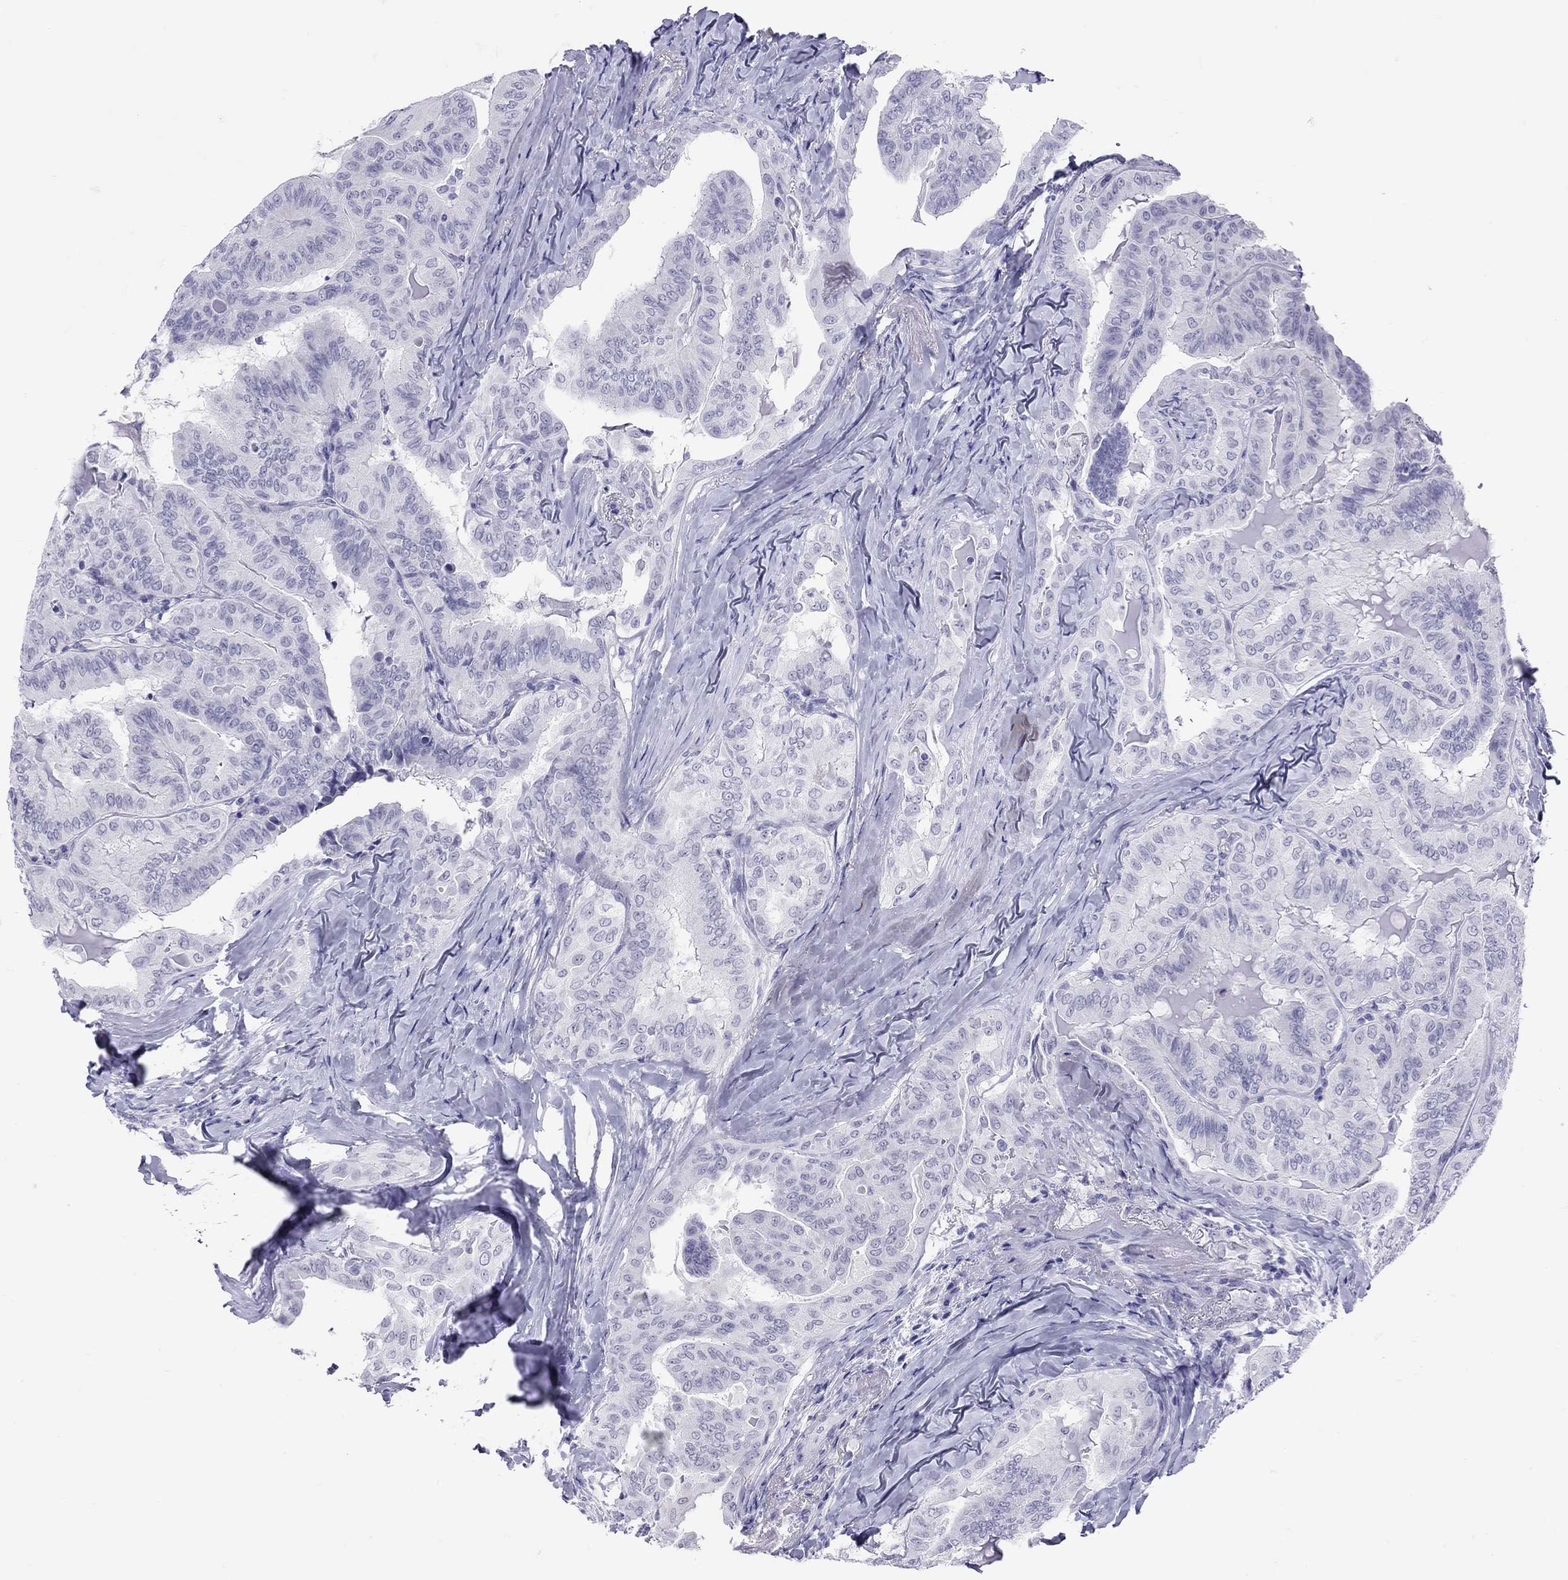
{"staining": {"intensity": "negative", "quantity": "none", "location": "none"}, "tissue": "thyroid cancer", "cell_type": "Tumor cells", "image_type": "cancer", "snomed": [{"axis": "morphology", "description": "Papillary adenocarcinoma, NOS"}, {"axis": "topography", "description": "Thyroid gland"}], "caption": "High power microscopy image of an immunohistochemistry photomicrograph of thyroid cancer (papillary adenocarcinoma), revealing no significant staining in tumor cells. The staining is performed using DAB (3,3'-diaminobenzidine) brown chromogen with nuclei counter-stained in using hematoxylin.", "gene": "LYAR", "patient": {"sex": "female", "age": 68}}